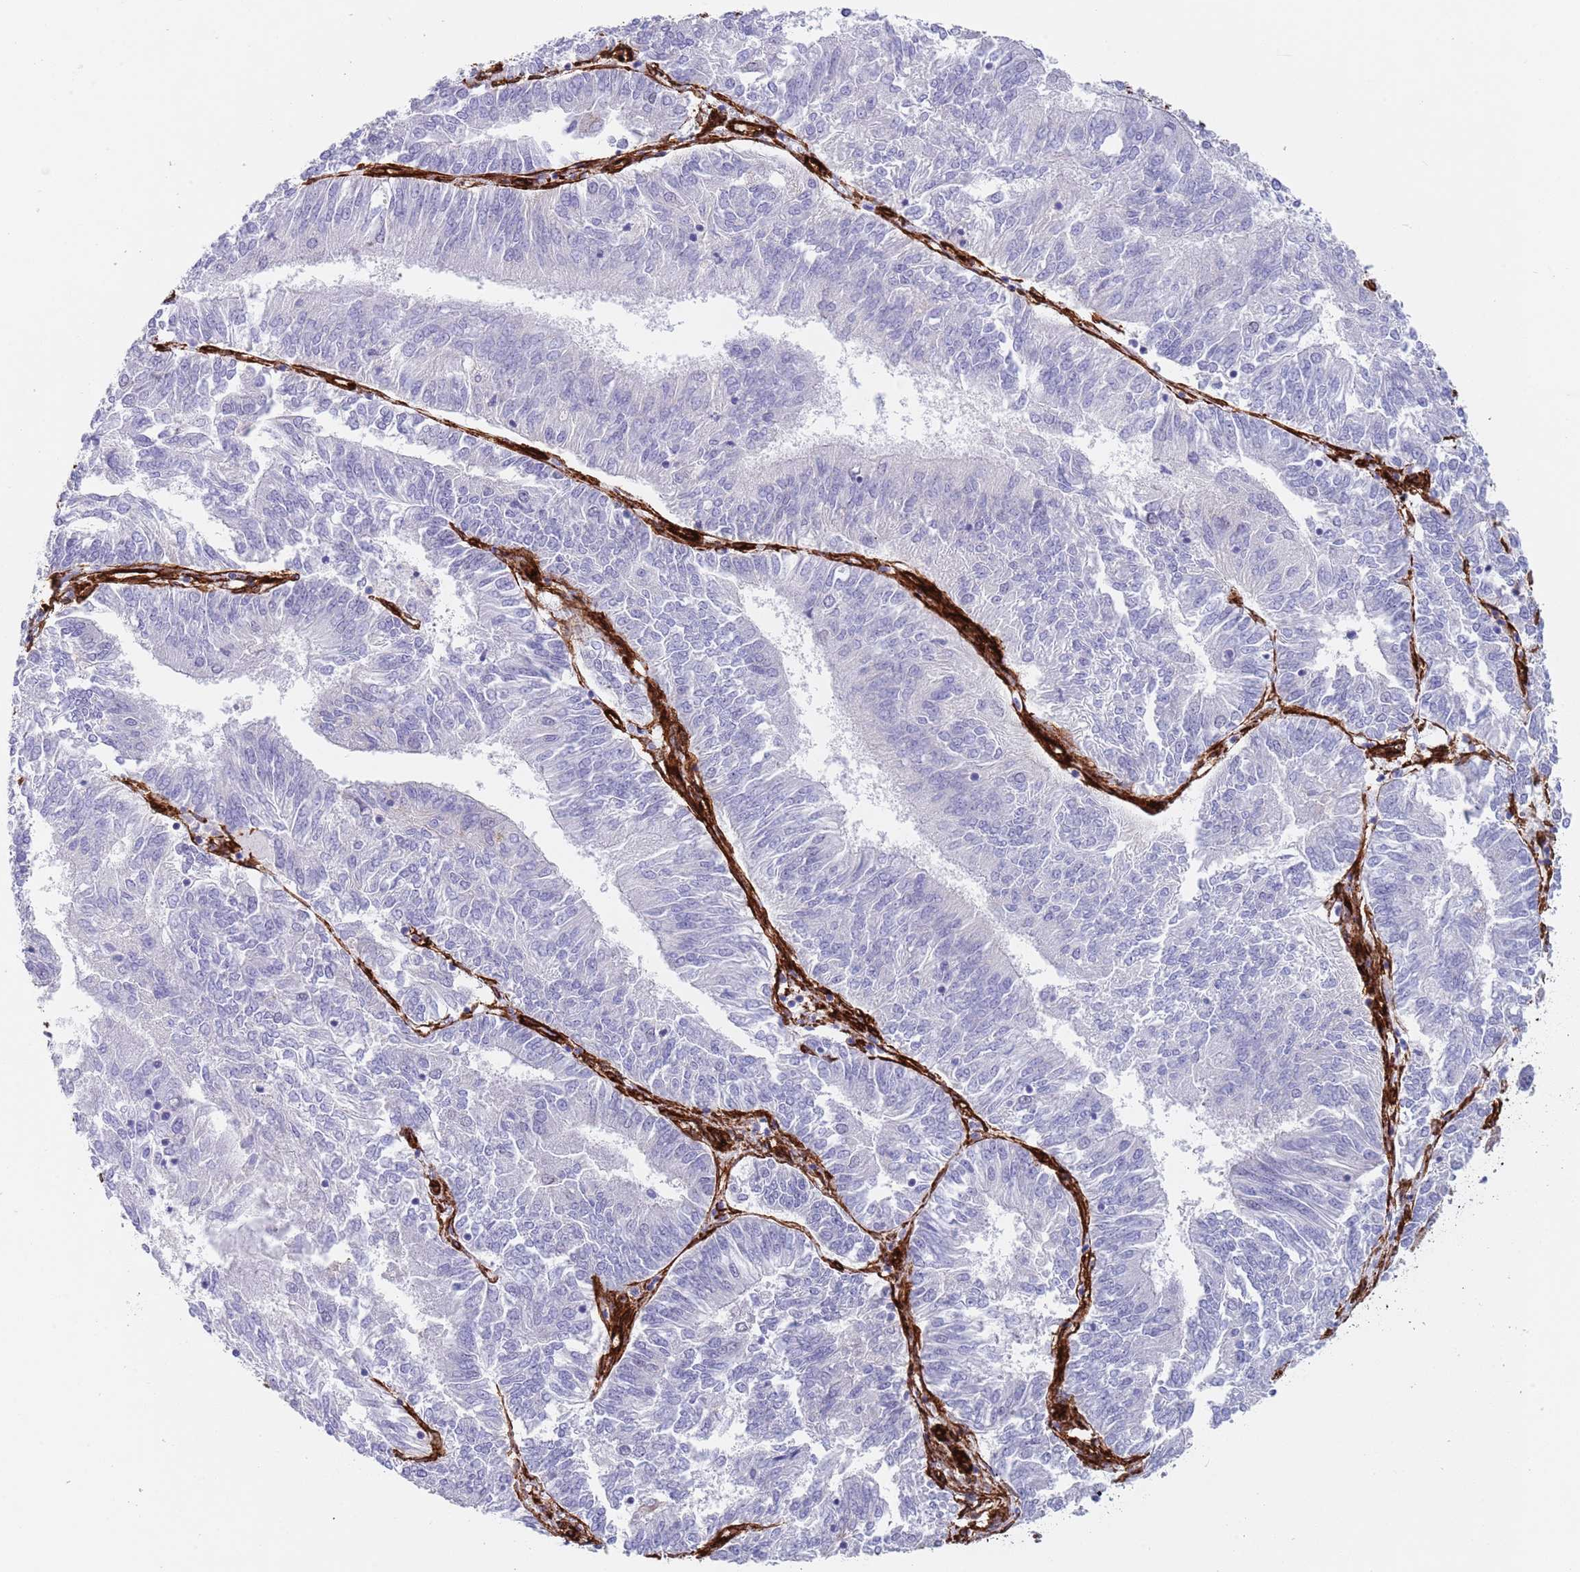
{"staining": {"intensity": "negative", "quantity": "none", "location": "none"}, "tissue": "endometrial cancer", "cell_type": "Tumor cells", "image_type": "cancer", "snomed": [{"axis": "morphology", "description": "Adenocarcinoma, NOS"}, {"axis": "topography", "description": "Endometrium"}], "caption": "Immunohistochemistry (IHC) photomicrograph of human endometrial cancer stained for a protein (brown), which shows no staining in tumor cells.", "gene": "CAV2", "patient": {"sex": "female", "age": 58}}